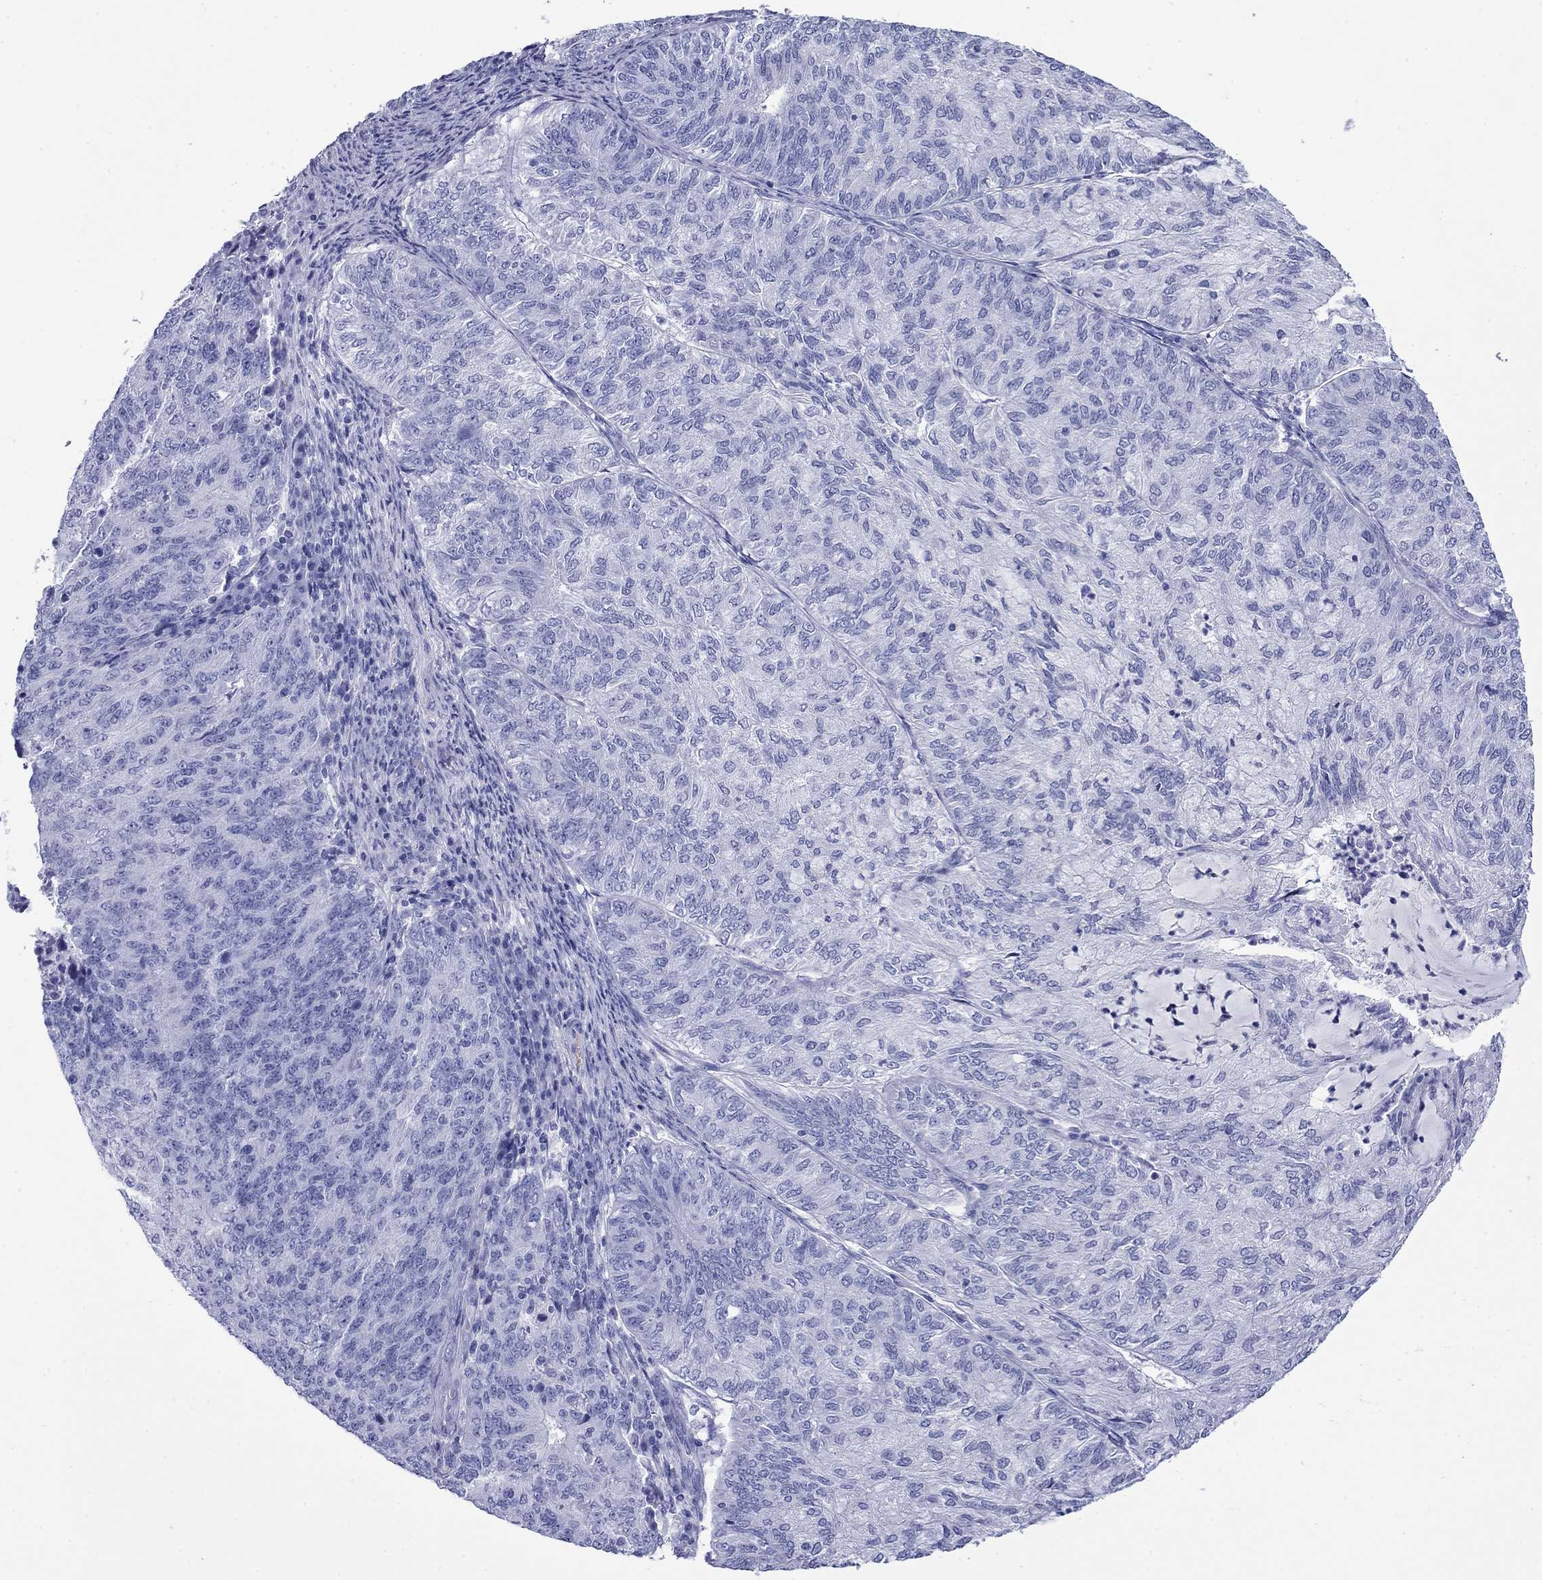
{"staining": {"intensity": "negative", "quantity": "none", "location": "none"}, "tissue": "endometrial cancer", "cell_type": "Tumor cells", "image_type": "cancer", "snomed": [{"axis": "morphology", "description": "Adenocarcinoma, NOS"}, {"axis": "topography", "description": "Endometrium"}], "caption": "Immunohistochemical staining of adenocarcinoma (endometrial) reveals no significant positivity in tumor cells. (Stains: DAB (3,3'-diaminobenzidine) immunohistochemistry with hematoxylin counter stain, Microscopy: brightfield microscopy at high magnification).", "gene": "ROM1", "patient": {"sex": "female", "age": 82}}